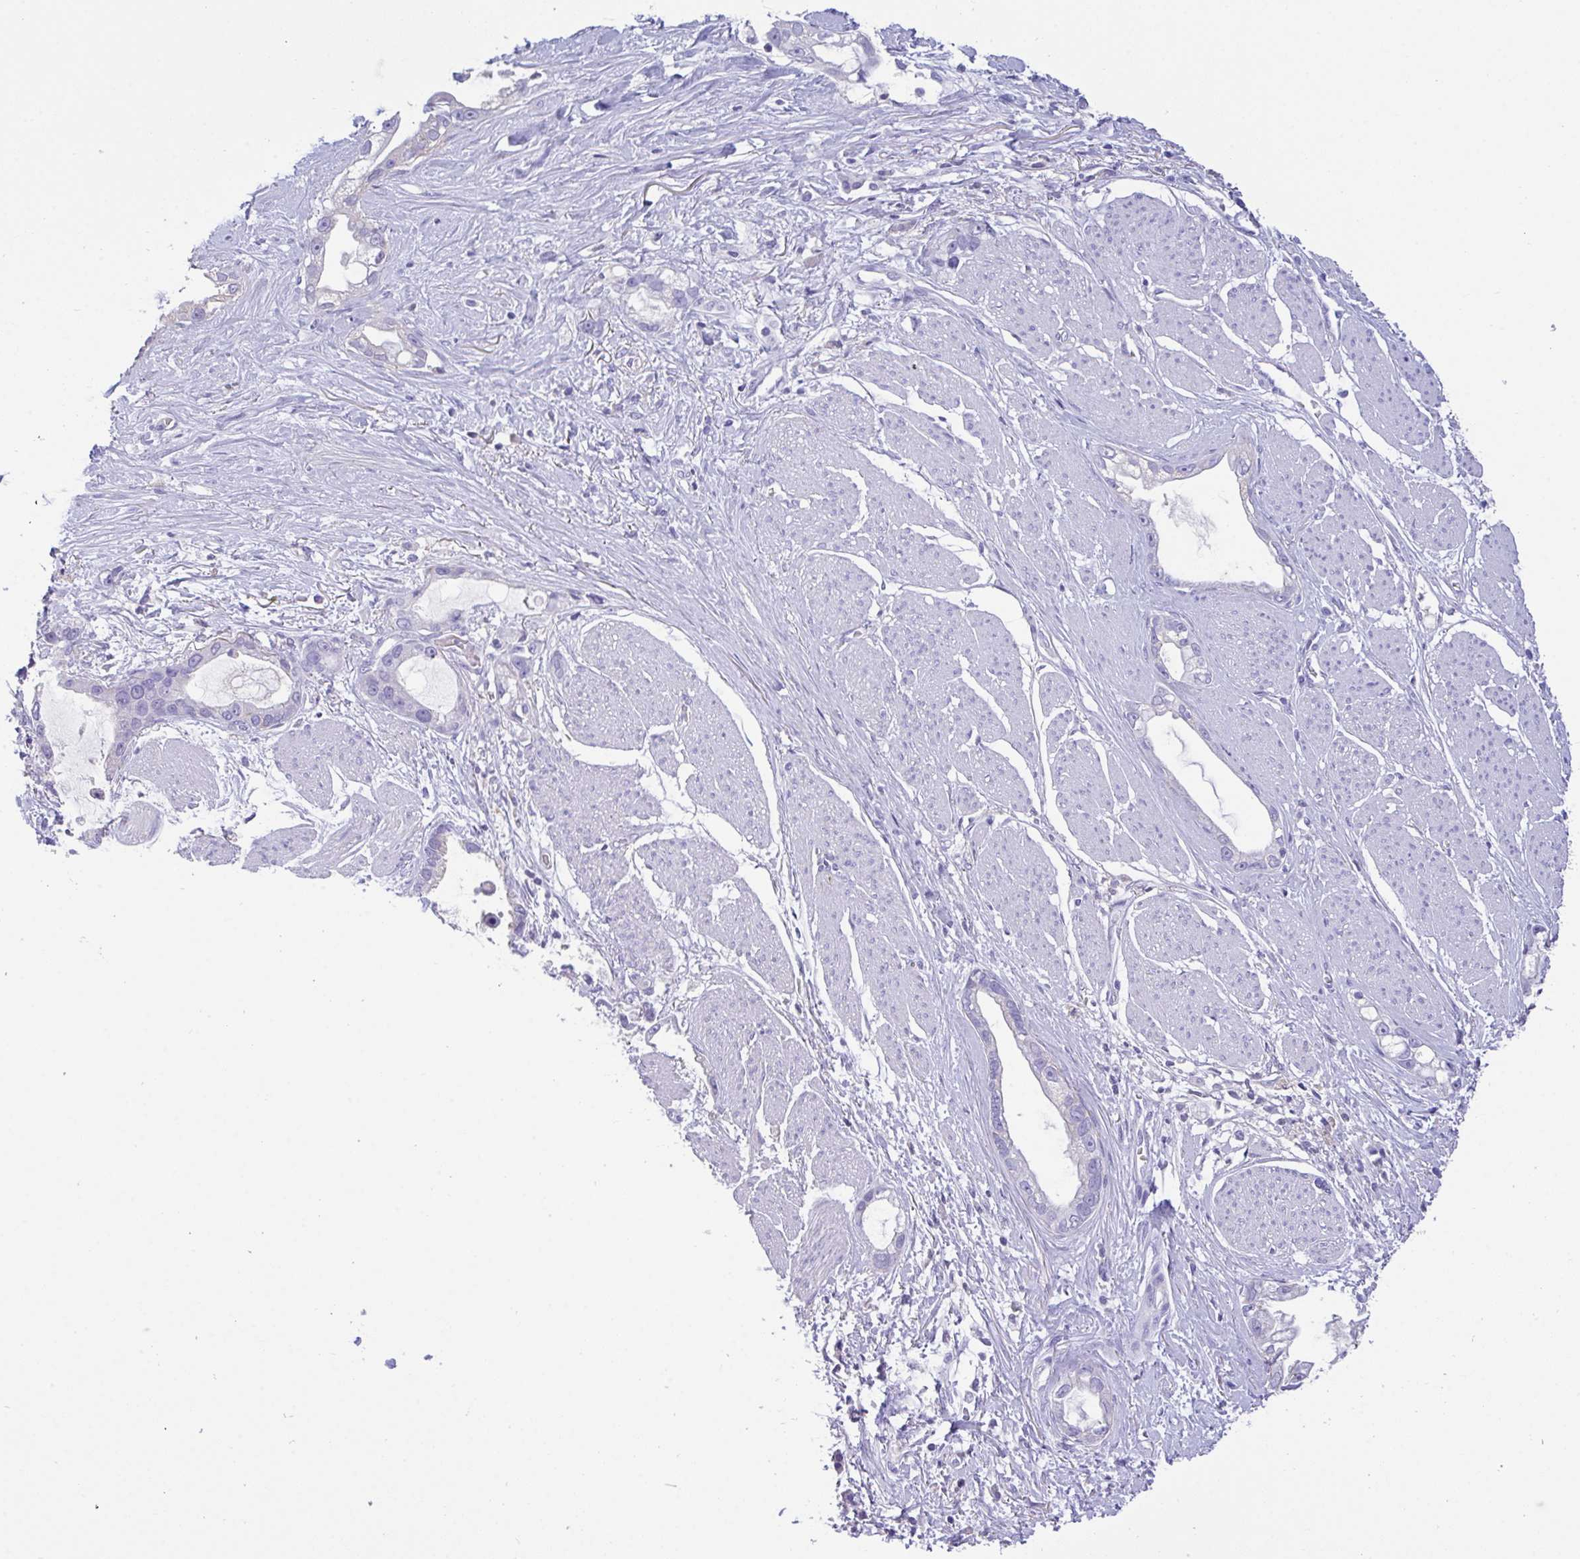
{"staining": {"intensity": "negative", "quantity": "none", "location": "none"}, "tissue": "stomach cancer", "cell_type": "Tumor cells", "image_type": "cancer", "snomed": [{"axis": "morphology", "description": "Adenocarcinoma, NOS"}, {"axis": "topography", "description": "Stomach"}], "caption": "High power microscopy image of an immunohistochemistry (IHC) photomicrograph of stomach cancer, revealing no significant expression in tumor cells.", "gene": "CA10", "patient": {"sex": "male", "age": 55}}